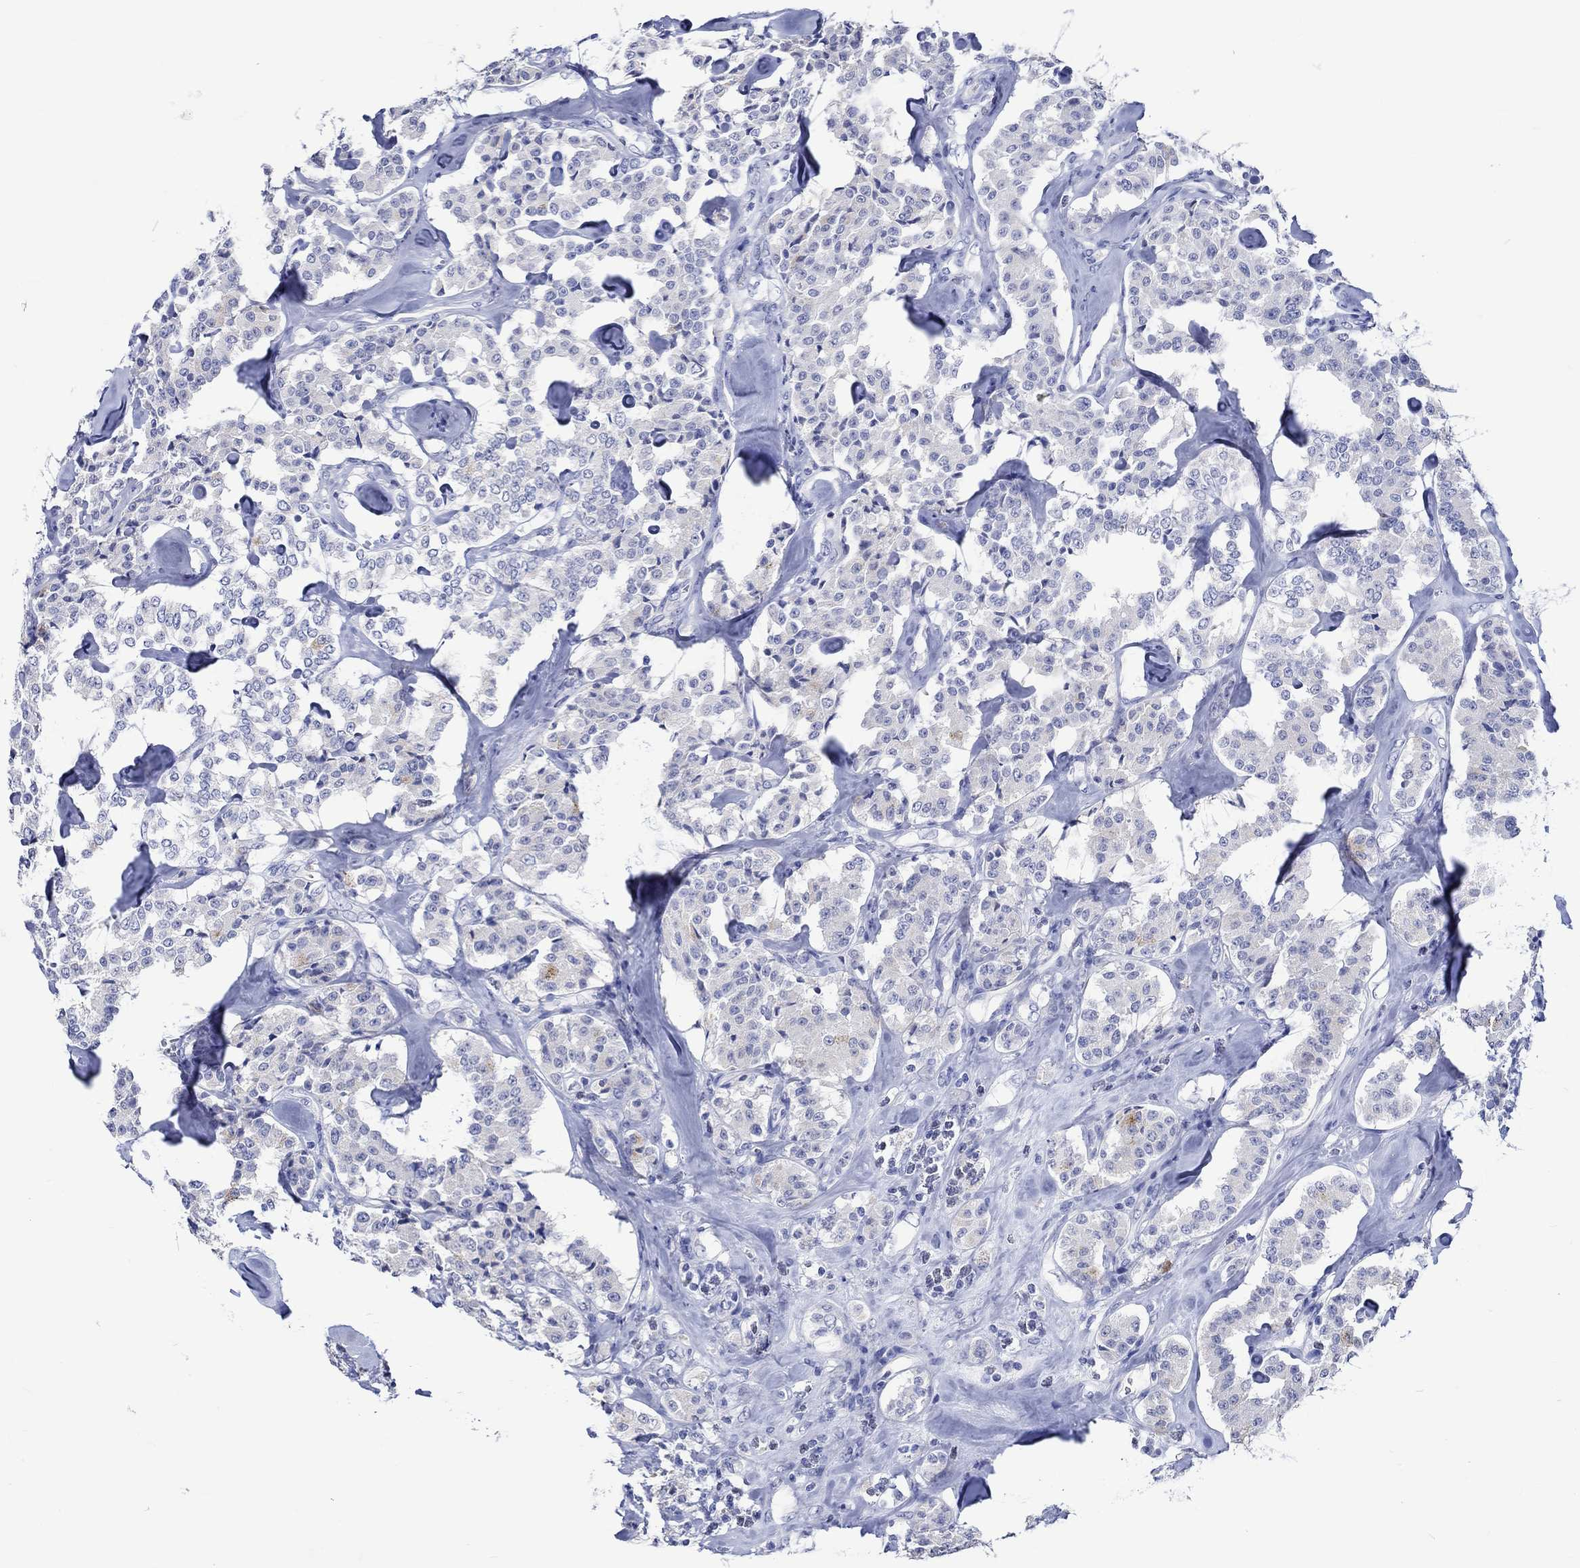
{"staining": {"intensity": "negative", "quantity": "none", "location": "none"}, "tissue": "carcinoid", "cell_type": "Tumor cells", "image_type": "cancer", "snomed": [{"axis": "morphology", "description": "Carcinoid, malignant, NOS"}, {"axis": "topography", "description": "Pancreas"}], "caption": "A micrograph of human carcinoid is negative for staining in tumor cells. Nuclei are stained in blue.", "gene": "KLHL35", "patient": {"sex": "male", "age": 41}}